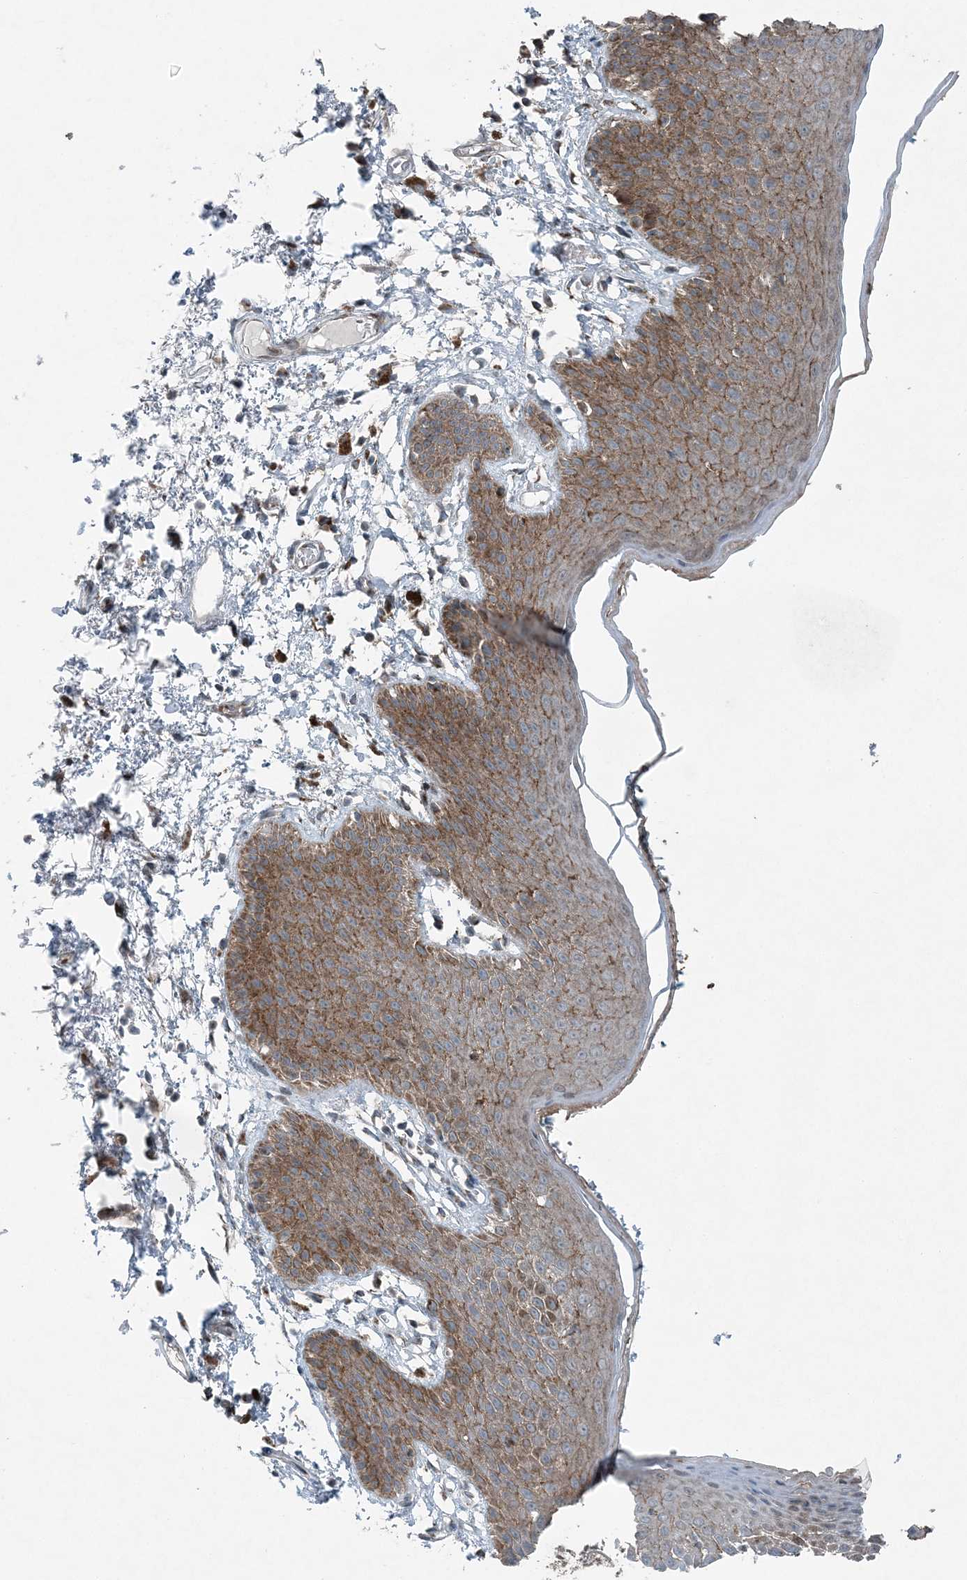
{"staining": {"intensity": "moderate", "quantity": "25%-75%", "location": "cytoplasmic/membranous"}, "tissue": "skin", "cell_type": "Epidermal cells", "image_type": "normal", "snomed": [{"axis": "morphology", "description": "Normal tissue, NOS"}, {"axis": "topography", "description": "Anal"}], "caption": "An IHC photomicrograph of unremarkable tissue is shown. Protein staining in brown shows moderate cytoplasmic/membranous positivity in skin within epidermal cells.", "gene": "GCC2", "patient": {"sex": "male", "age": 74}}